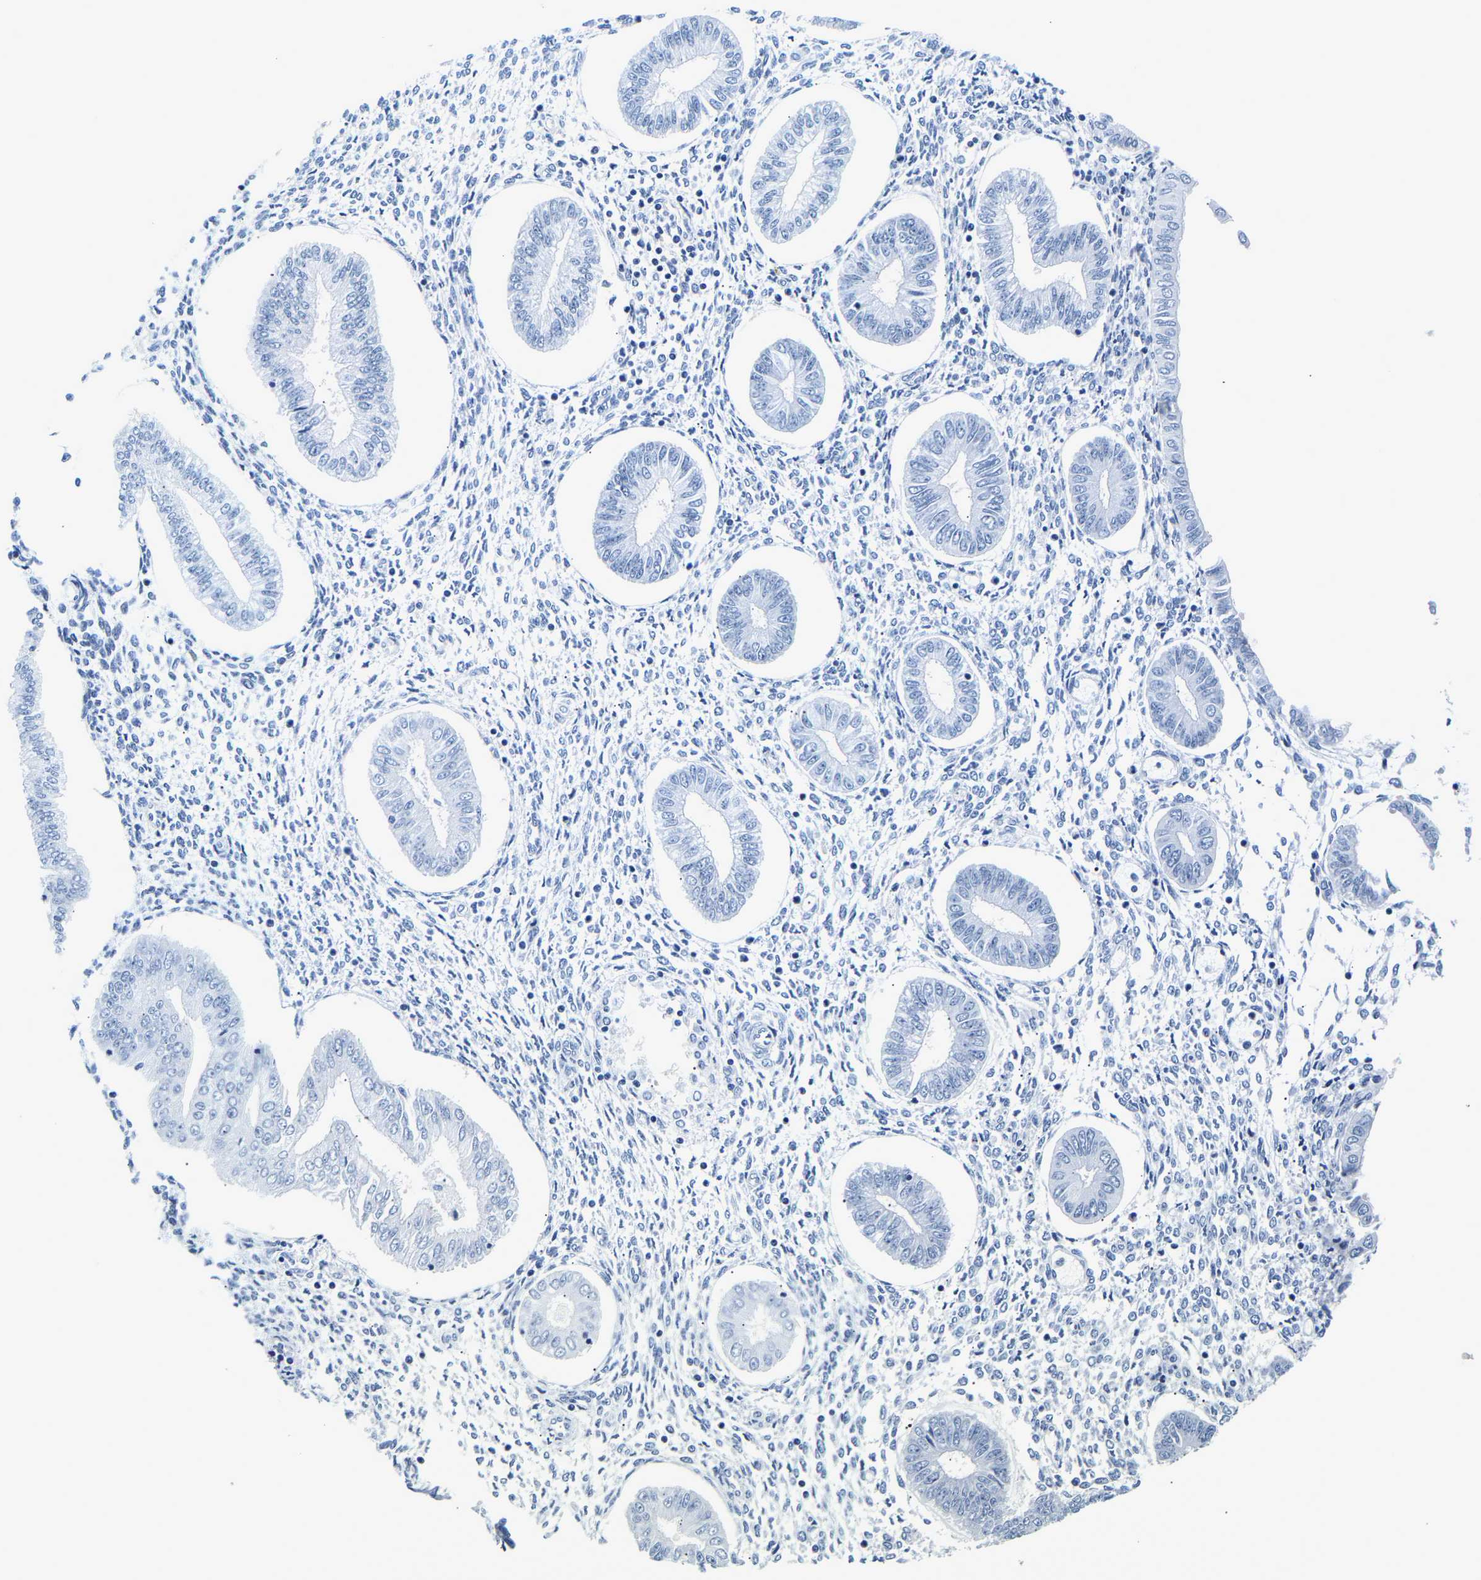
{"staining": {"intensity": "negative", "quantity": "none", "location": "none"}, "tissue": "endometrium", "cell_type": "Cells in endometrial stroma", "image_type": "normal", "snomed": [{"axis": "morphology", "description": "Normal tissue, NOS"}, {"axis": "topography", "description": "Endometrium"}], "caption": "This is a photomicrograph of immunohistochemistry staining of unremarkable endometrium, which shows no expression in cells in endometrial stroma. (Immunohistochemistry (ihc), brightfield microscopy, high magnification).", "gene": "UCHL3", "patient": {"sex": "female", "age": 50}}